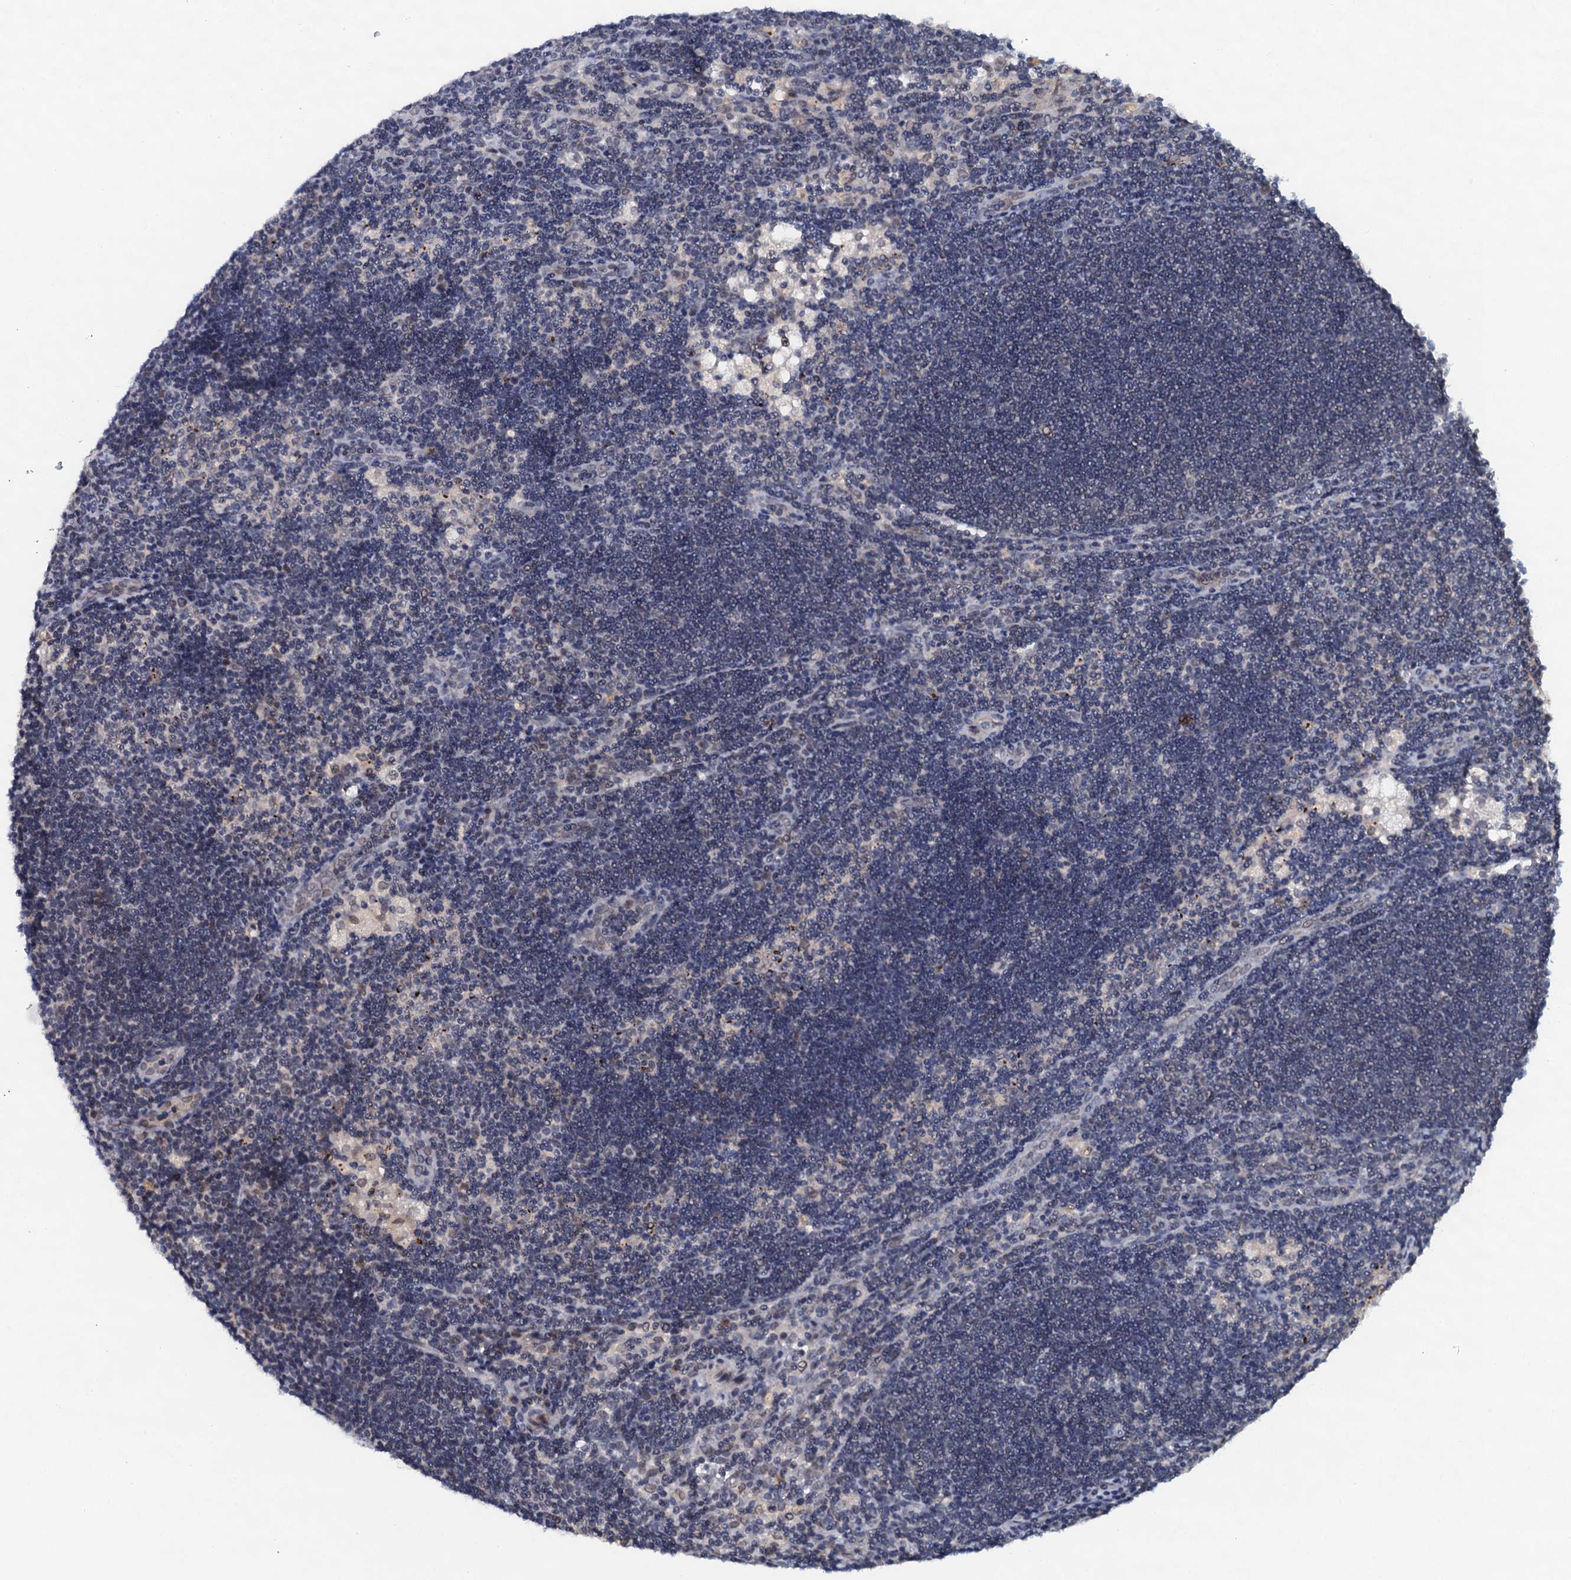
{"staining": {"intensity": "negative", "quantity": "none", "location": "none"}, "tissue": "lymph node", "cell_type": "Germinal center cells", "image_type": "normal", "snomed": [{"axis": "morphology", "description": "Normal tissue, NOS"}, {"axis": "topography", "description": "Lymph node"}], "caption": "Immunohistochemical staining of normal human lymph node reveals no significant positivity in germinal center cells. (Brightfield microscopy of DAB immunohistochemistry at high magnification).", "gene": "SNTA1", "patient": {"sex": "male", "age": 24}}